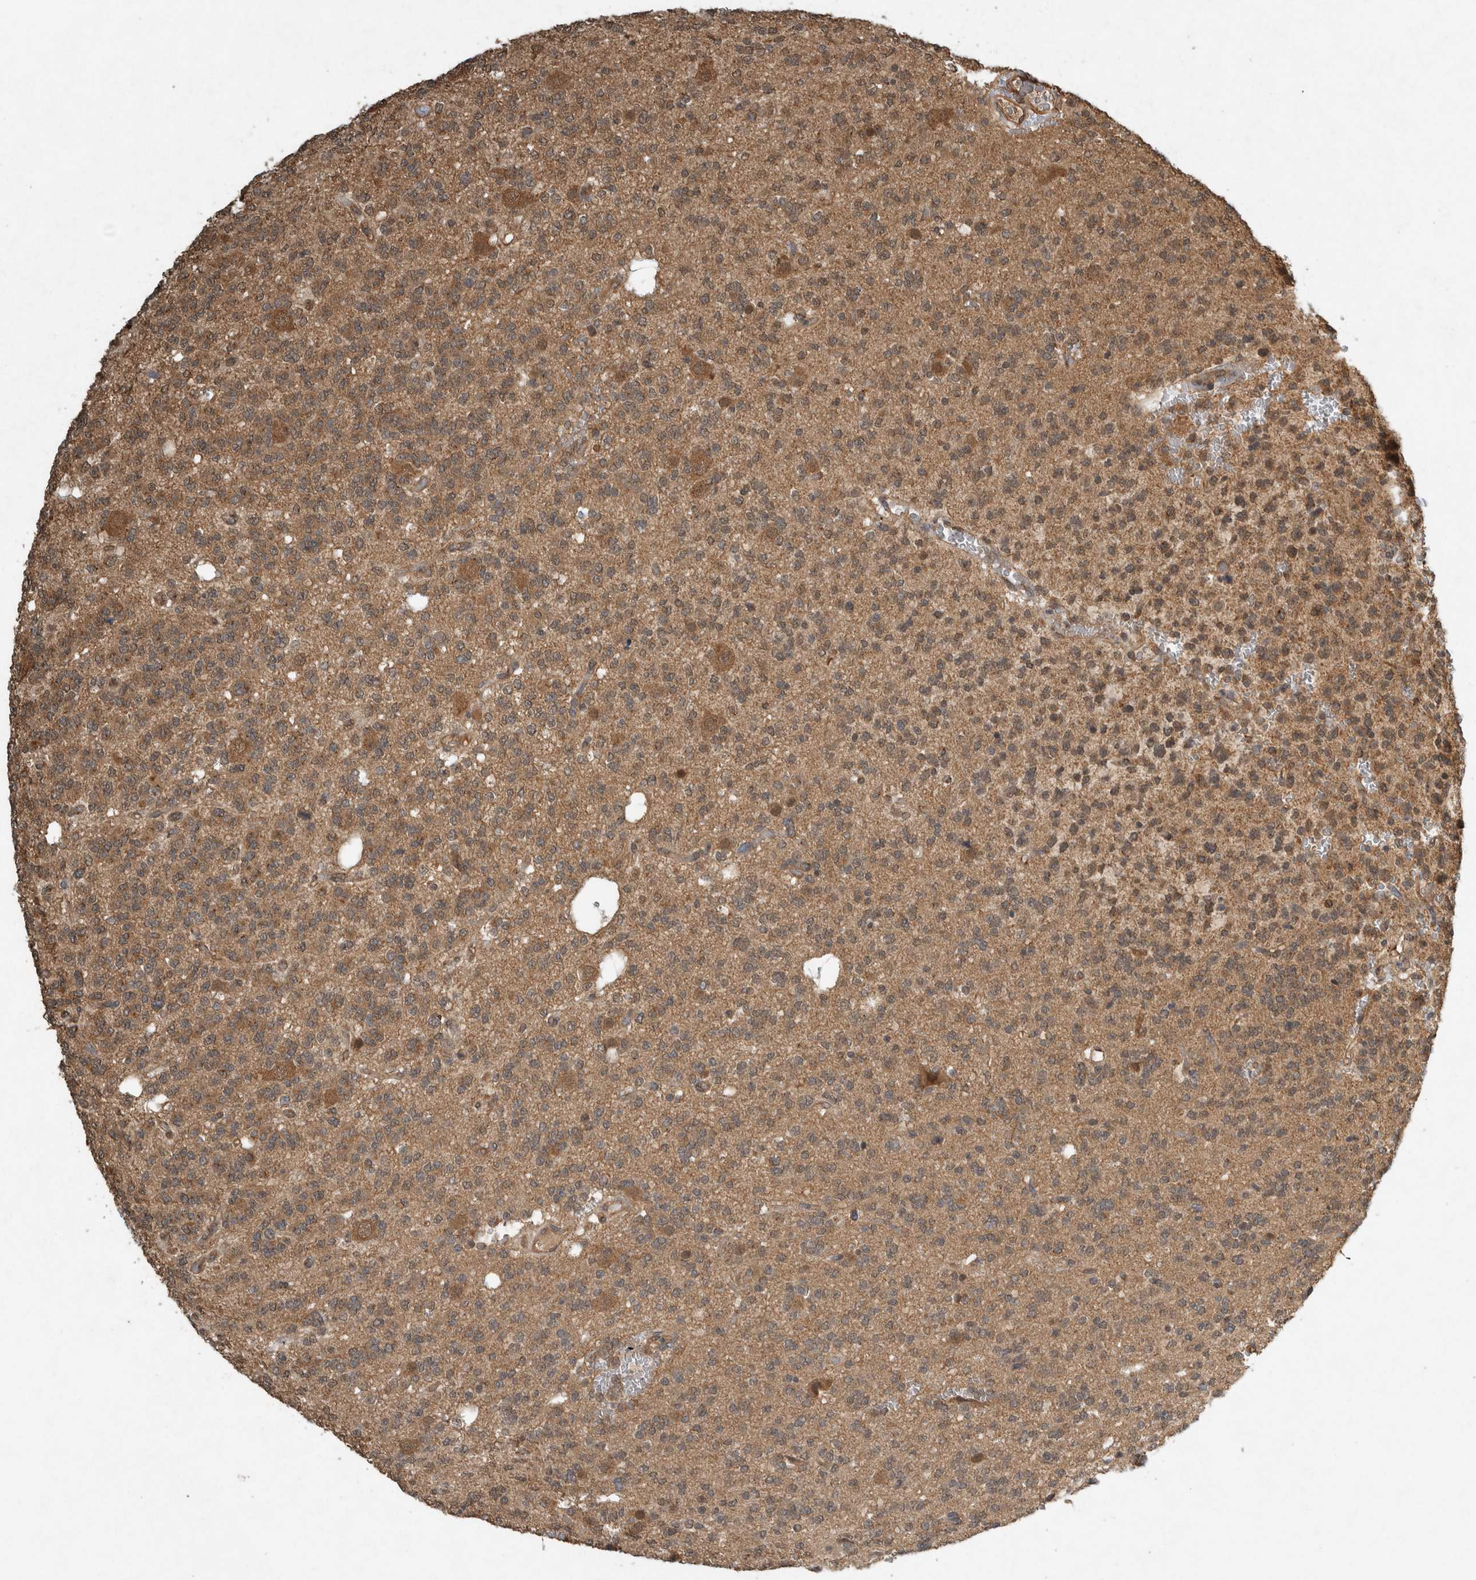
{"staining": {"intensity": "moderate", "quantity": ">75%", "location": "cytoplasmic/membranous"}, "tissue": "glioma", "cell_type": "Tumor cells", "image_type": "cancer", "snomed": [{"axis": "morphology", "description": "Glioma, malignant, Low grade"}, {"axis": "topography", "description": "Brain"}], "caption": "Tumor cells reveal moderate cytoplasmic/membranous expression in about >75% of cells in malignant glioma (low-grade).", "gene": "ARHGEF12", "patient": {"sex": "male", "age": 38}}